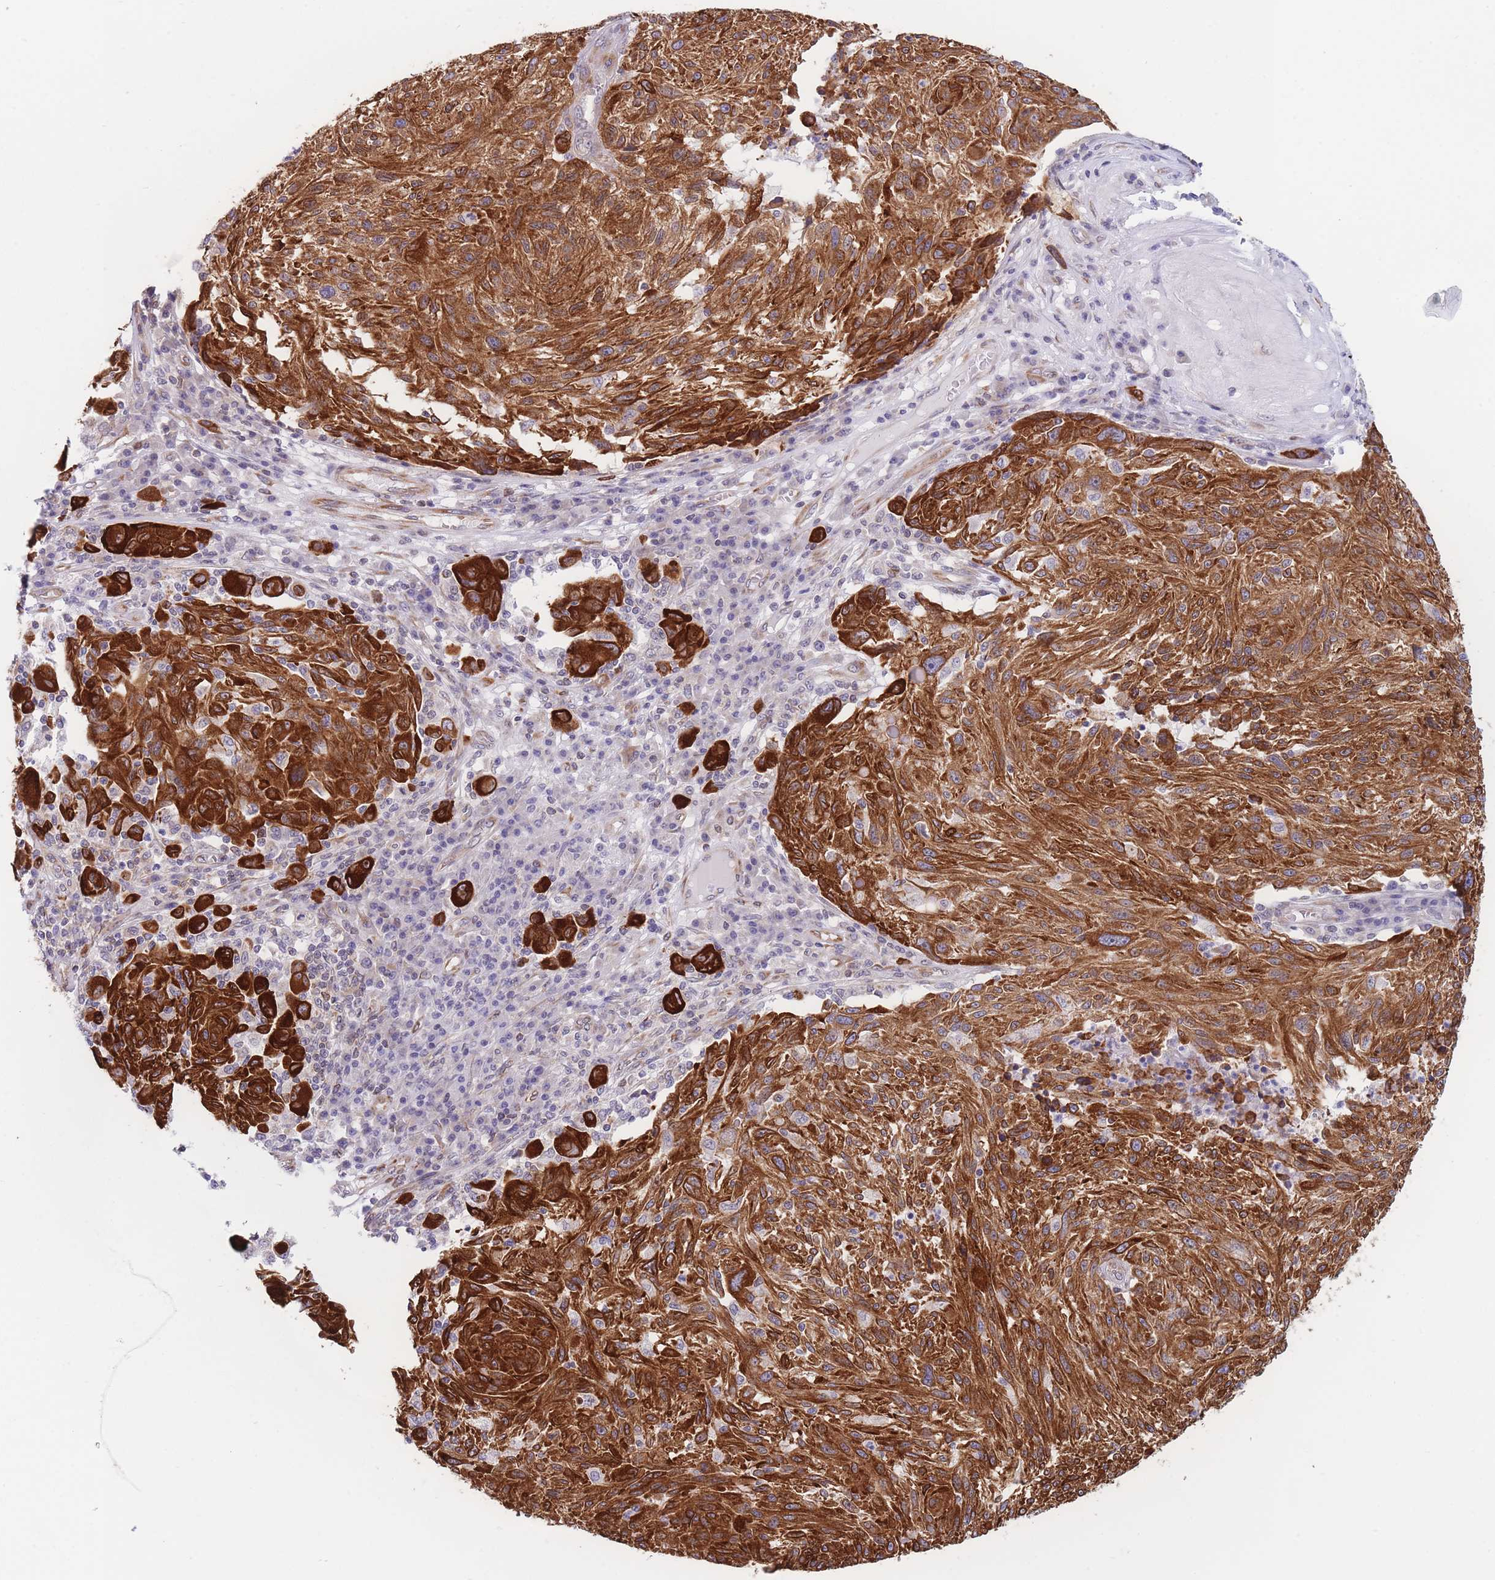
{"staining": {"intensity": "strong", "quantity": ">75%", "location": "cytoplasmic/membranous"}, "tissue": "melanoma", "cell_type": "Tumor cells", "image_type": "cancer", "snomed": [{"axis": "morphology", "description": "Malignant melanoma, NOS"}, {"axis": "topography", "description": "Skin"}], "caption": "Malignant melanoma stained with a brown dye displays strong cytoplasmic/membranous positive staining in about >75% of tumor cells.", "gene": "AK9", "patient": {"sex": "male", "age": 53}}